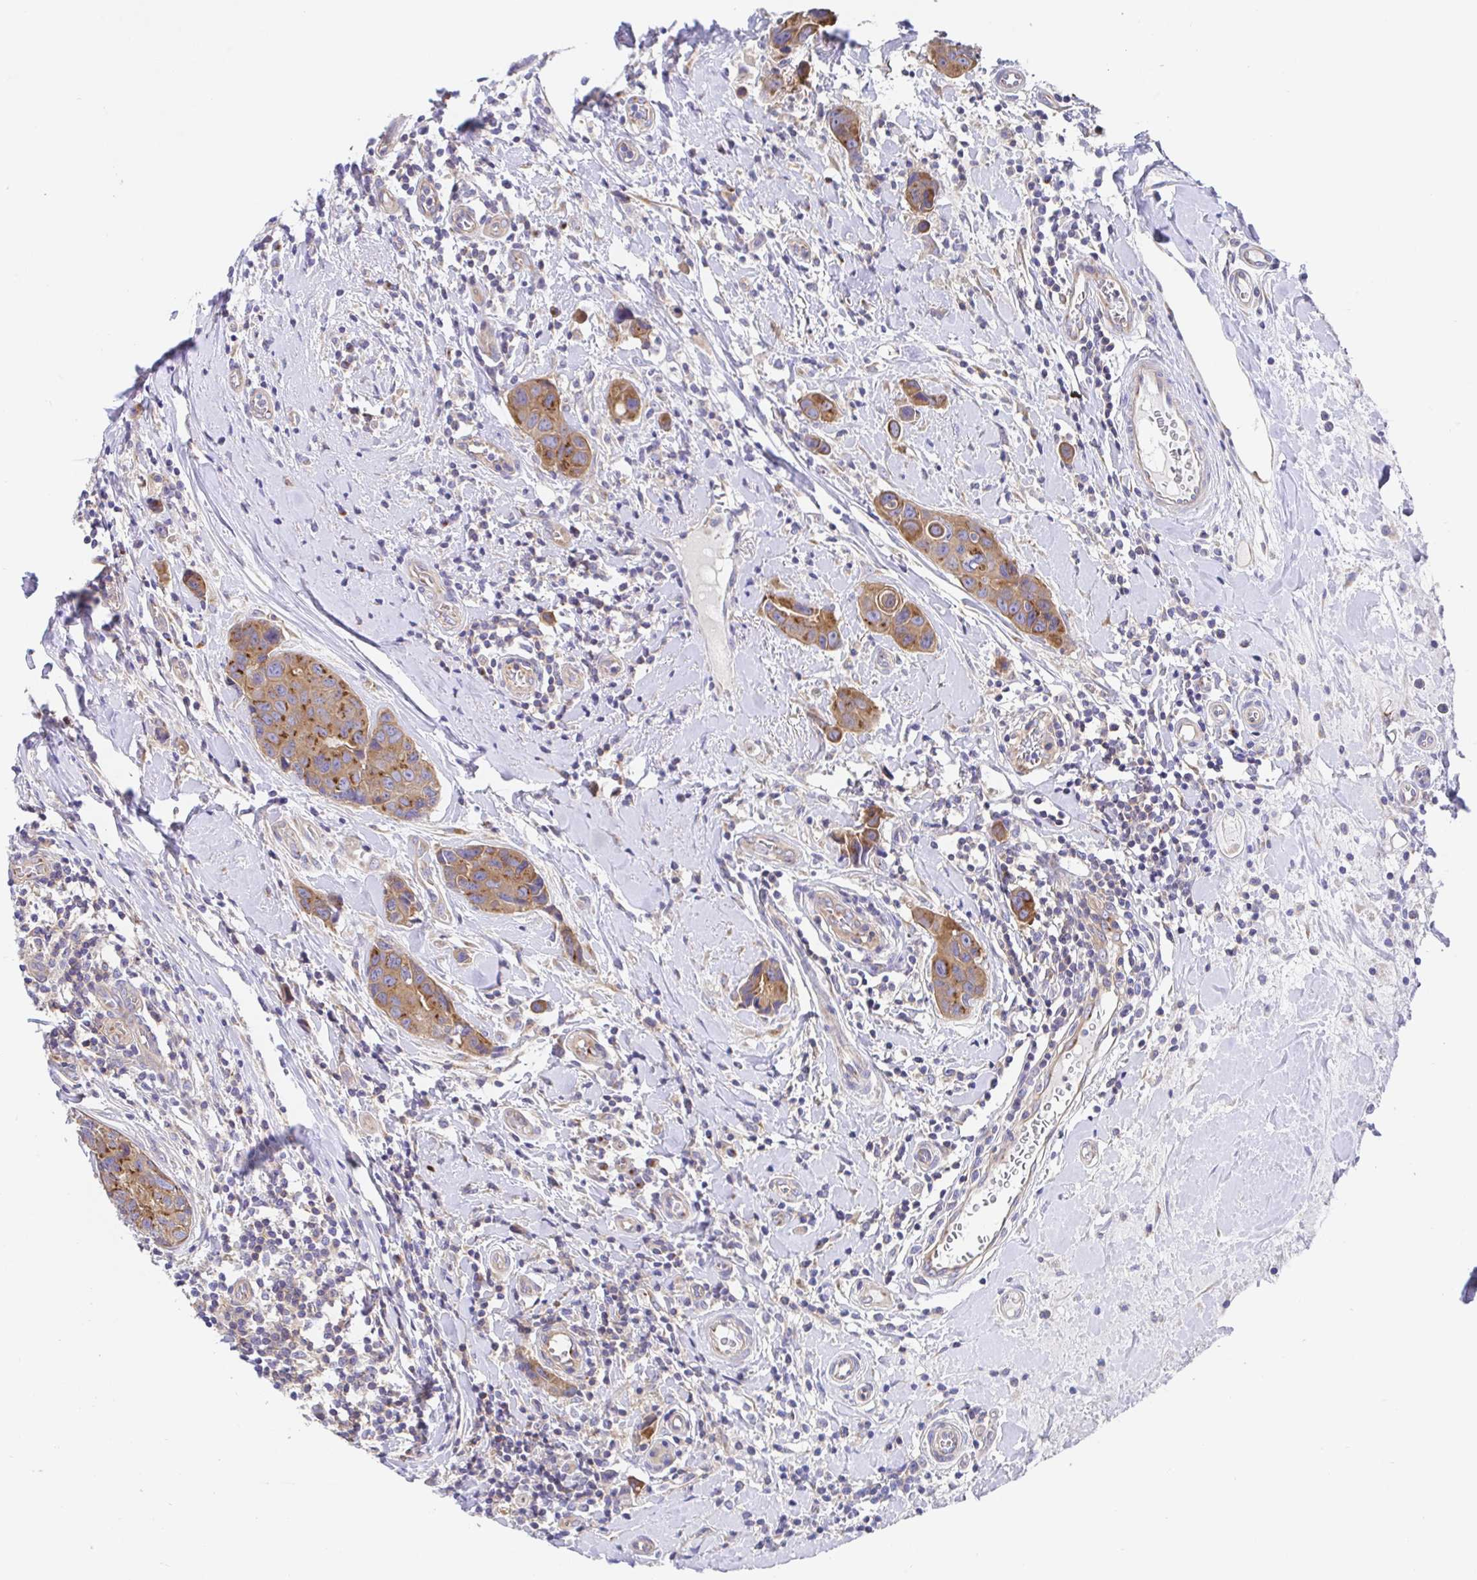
{"staining": {"intensity": "moderate", "quantity": ">75%", "location": "cytoplasmic/membranous"}, "tissue": "breast cancer", "cell_type": "Tumor cells", "image_type": "cancer", "snomed": [{"axis": "morphology", "description": "Duct carcinoma"}, {"axis": "topography", "description": "Breast"}], "caption": "Immunohistochemistry (IHC) micrograph of neoplastic tissue: breast cancer stained using IHC shows medium levels of moderate protein expression localized specifically in the cytoplasmic/membranous of tumor cells, appearing as a cytoplasmic/membranous brown color.", "gene": "GOLGA1", "patient": {"sex": "female", "age": 24}}